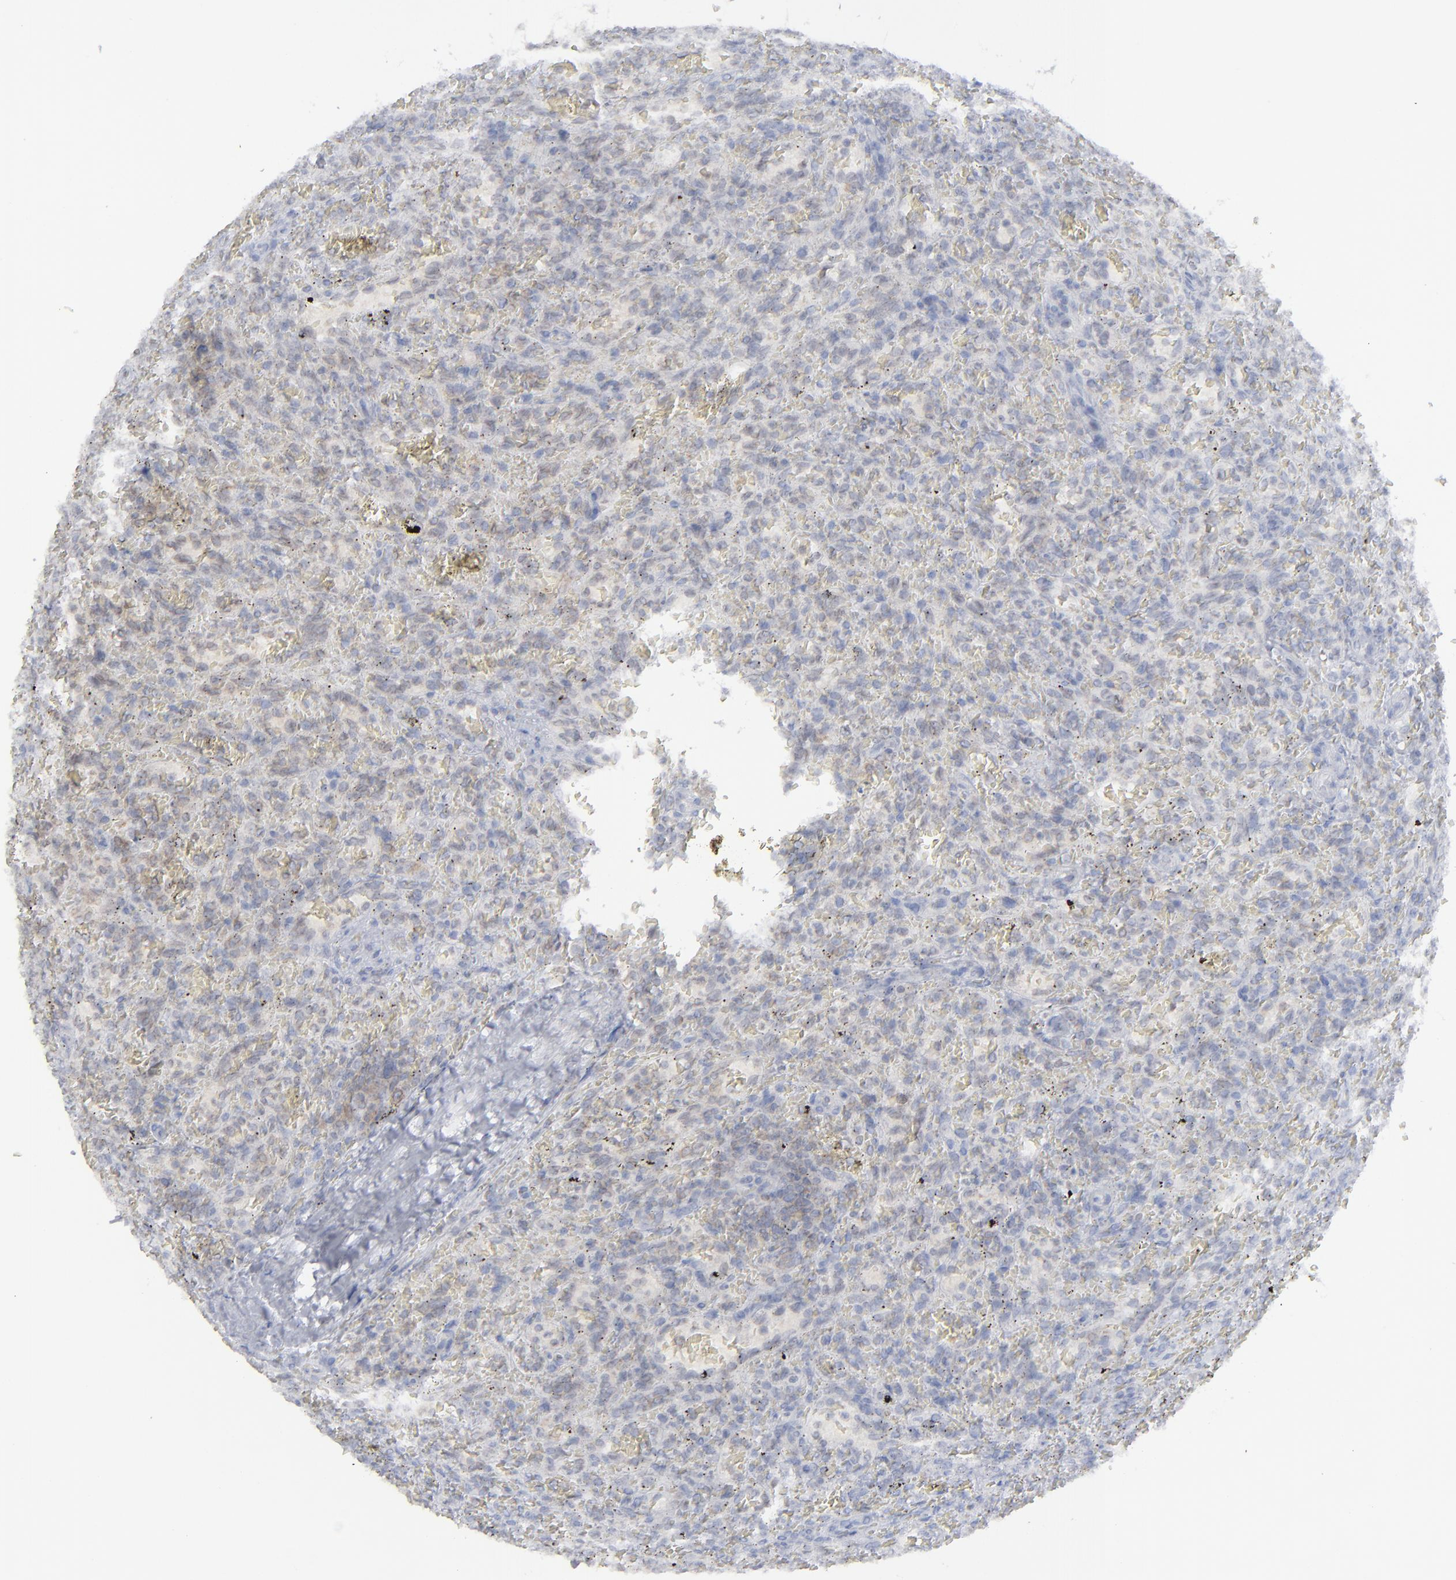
{"staining": {"intensity": "negative", "quantity": "none", "location": "none"}, "tissue": "lymphoma", "cell_type": "Tumor cells", "image_type": "cancer", "snomed": [{"axis": "morphology", "description": "Malignant lymphoma, non-Hodgkin's type, Low grade"}, {"axis": "topography", "description": "Spleen"}], "caption": "Immunohistochemical staining of human malignant lymphoma, non-Hodgkin's type (low-grade) shows no significant expression in tumor cells.", "gene": "NUP88", "patient": {"sex": "female", "age": 64}}